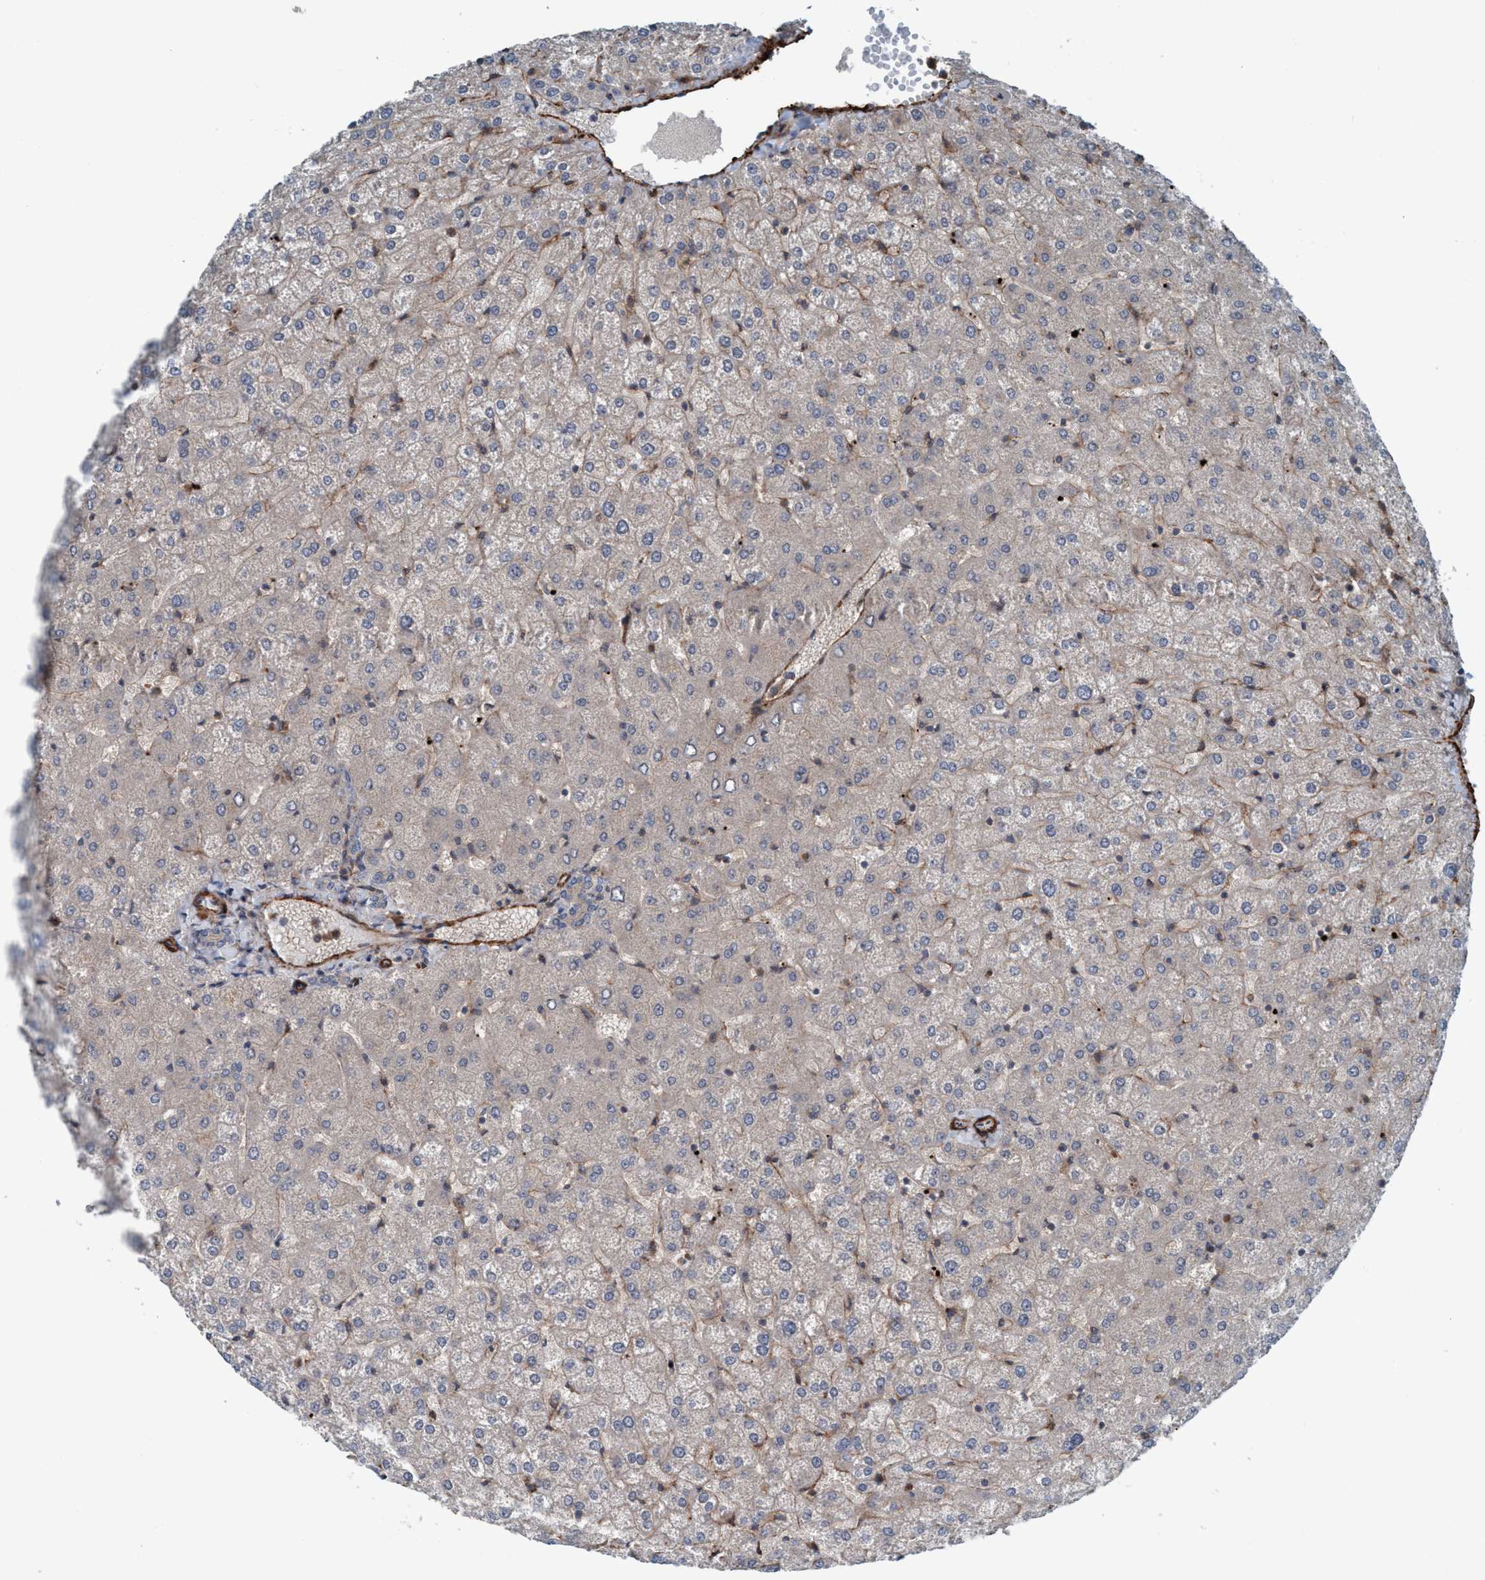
{"staining": {"intensity": "negative", "quantity": "none", "location": "none"}, "tissue": "liver", "cell_type": "Cholangiocytes", "image_type": "normal", "snomed": [{"axis": "morphology", "description": "Normal tissue, NOS"}, {"axis": "topography", "description": "Liver"}], "caption": "Immunohistochemistry (IHC) micrograph of normal human liver stained for a protein (brown), which displays no positivity in cholangiocytes. (Immunohistochemistry, brightfield microscopy, high magnification).", "gene": "NISCH", "patient": {"sex": "female", "age": 32}}